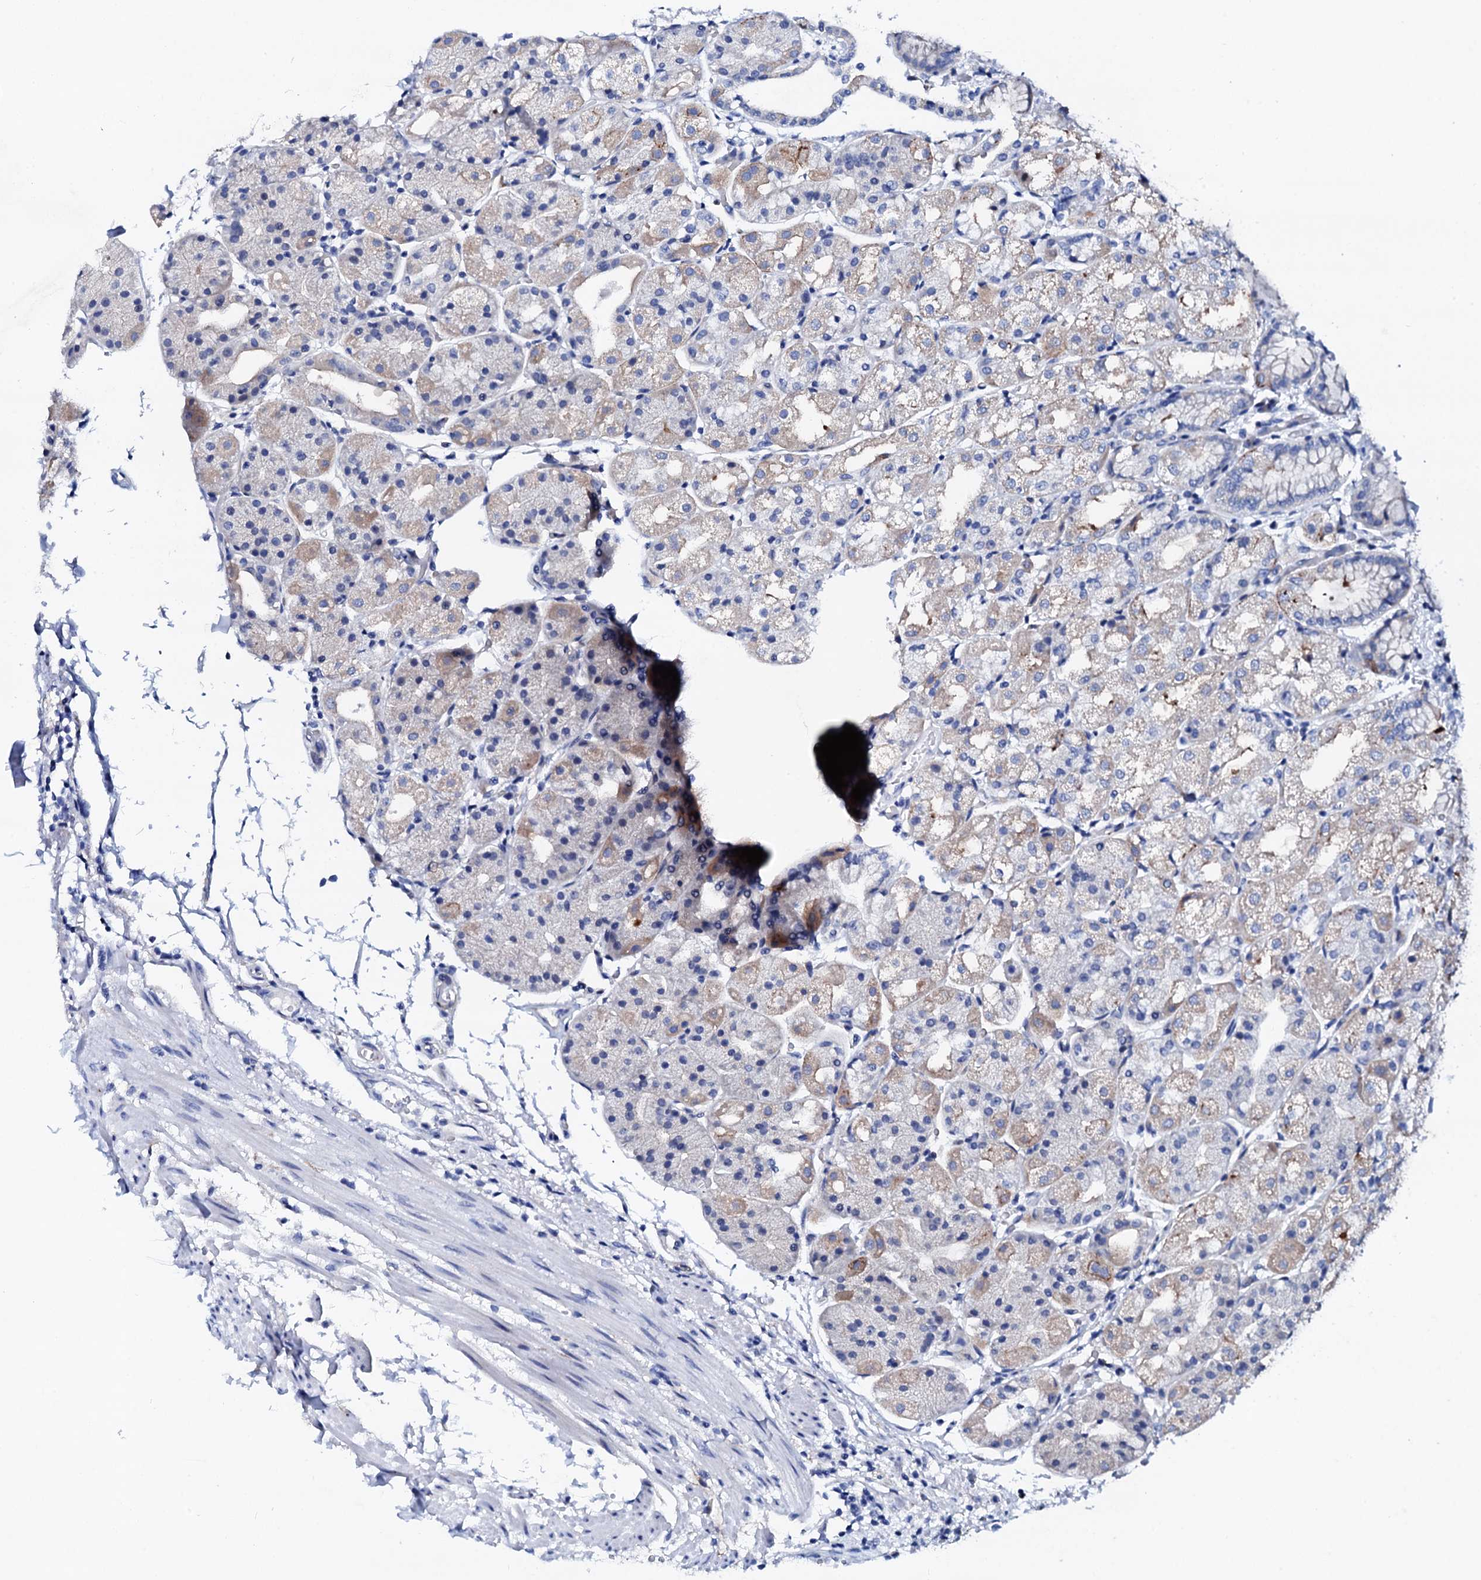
{"staining": {"intensity": "moderate", "quantity": "<25%", "location": "cytoplasmic/membranous"}, "tissue": "stomach", "cell_type": "Glandular cells", "image_type": "normal", "snomed": [{"axis": "morphology", "description": "Normal tissue, NOS"}, {"axis": "topography", "description": "Stomach, upper"}], "caption": "Brown immunohistochemical staining in normal human stomach reveals moderate cytoplasmic/membranous staining in about <25% of glandular cells.", "gene": "TRDN", "patient": {"sex": "male", "age": 72}}